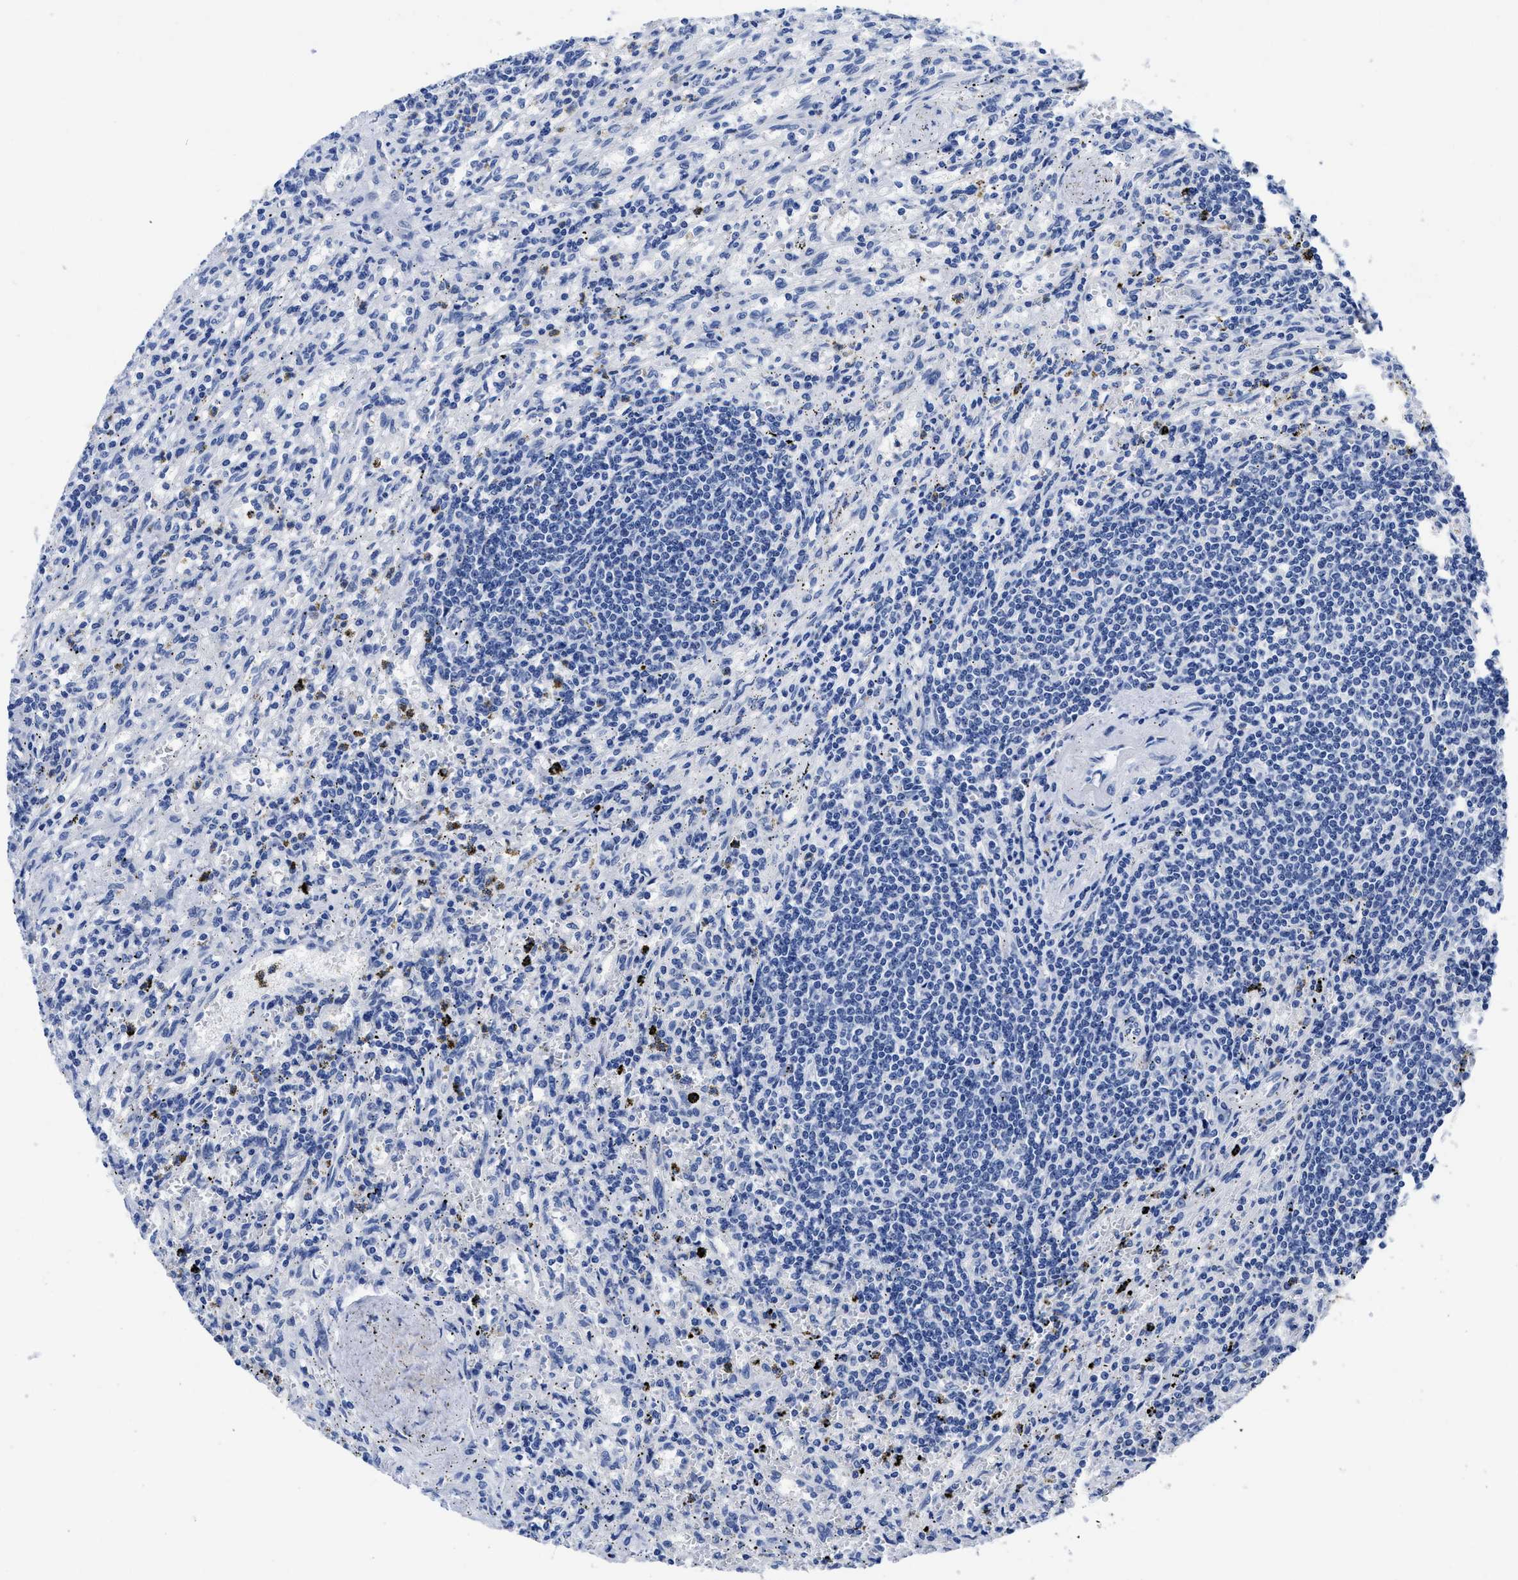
{"staining": {"intensity": "negative", "quantity": "none", "location": "none"}, "tissue": "lymphoma", "cell_type": "Tumor cells", "image_type": "cancer", "snomed": [{"axis": "morphology", "description": "Malignant lymphoma, non-Hodgkin's type, Low grade"}, {"axis": "topography", "description": "Spleen"}], "caption": "Micrograph shows no protein expression in tumor cells of low-grade malignant lymphoma, non-Hodgkin's type tissue. (DAB (3,3'-diaminobenzidine) IHC visualized using brightfield microscopy, high magnification).", "gene": "HOOK1", "patient": {"sex": "male", "age": 76}}